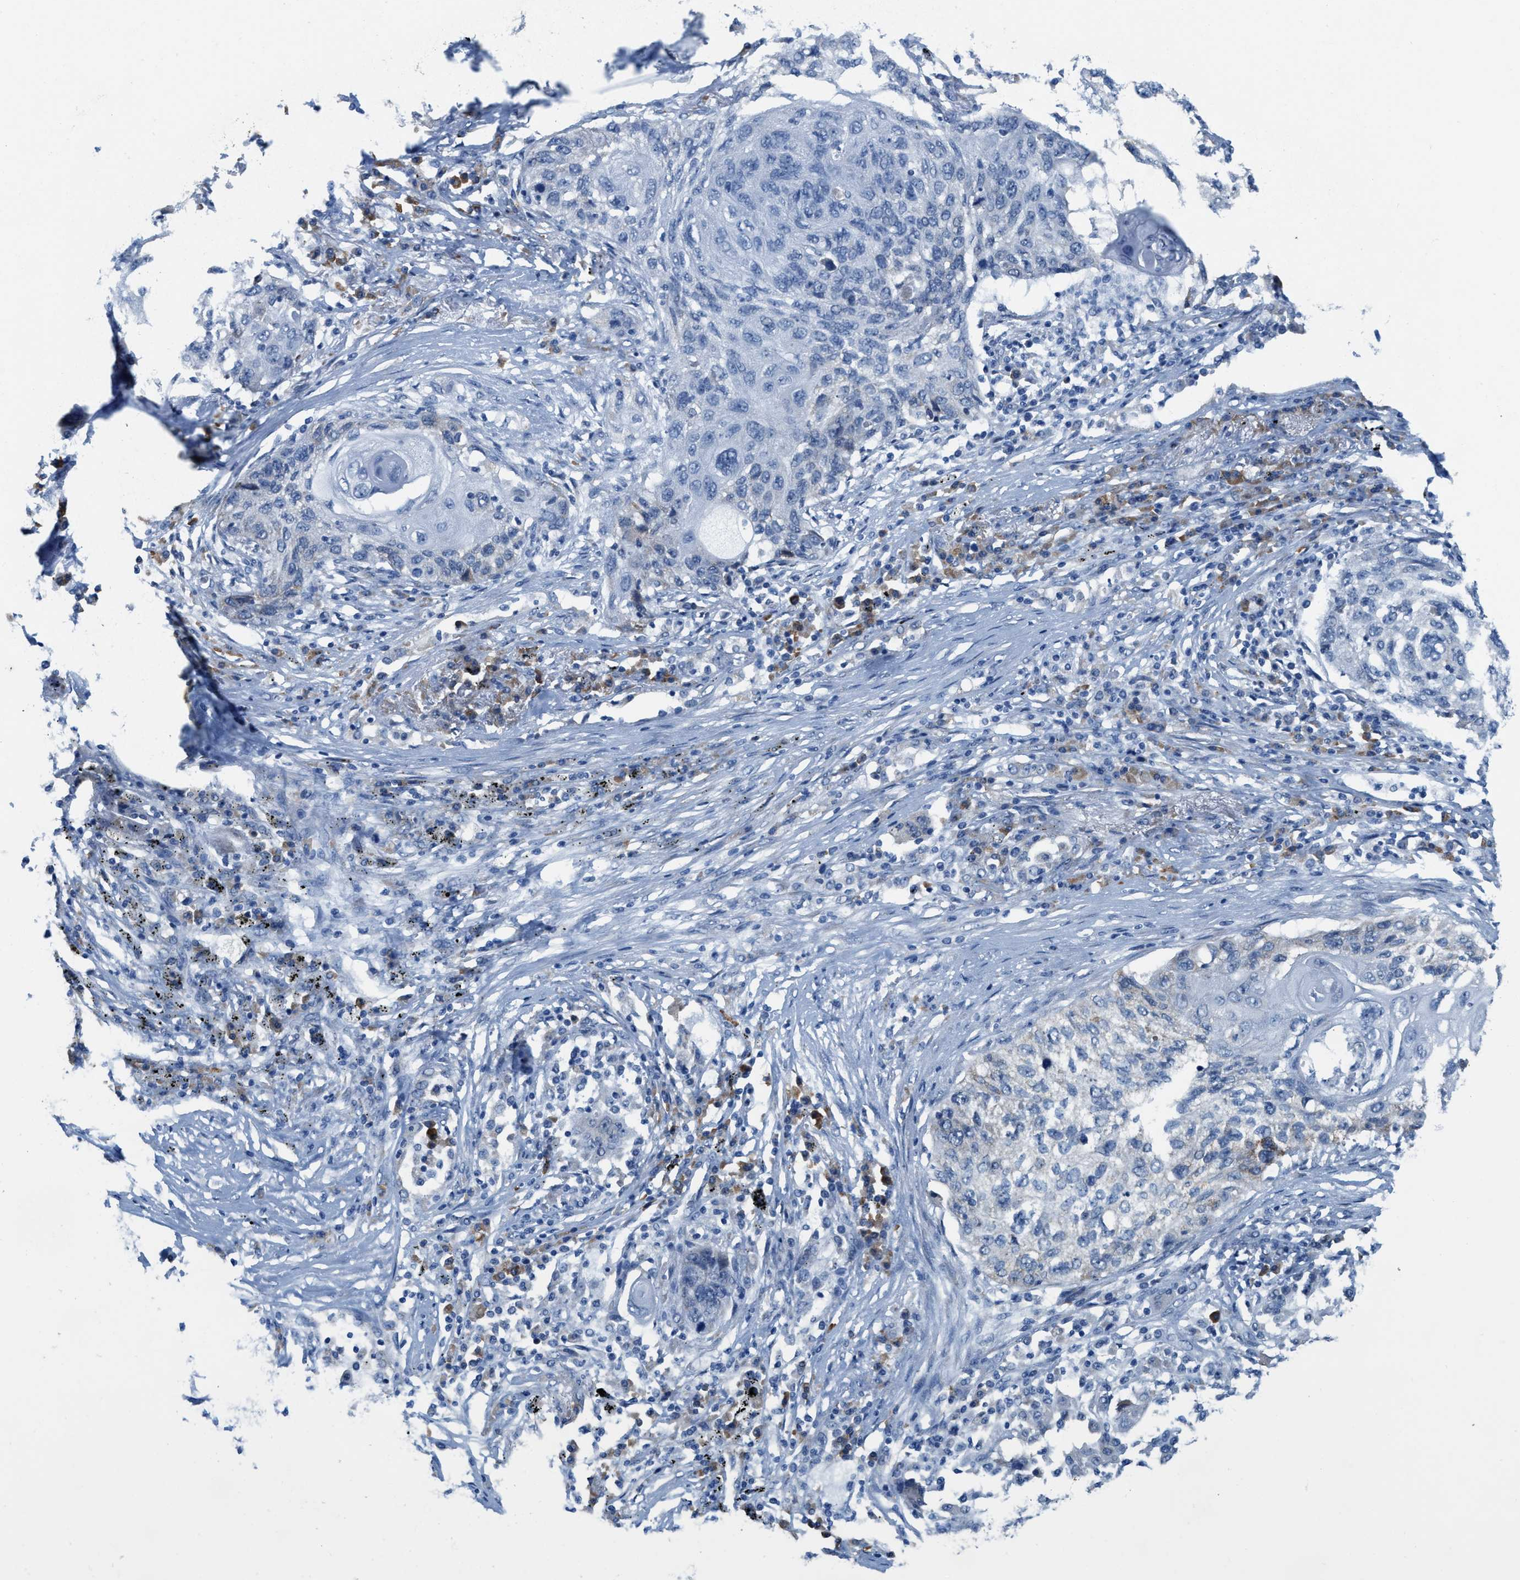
{"staining": {"intensity": "negative", "quantity": "none", "location": "none"}, "tissue": "lung cancer", "cell_type": "Tumor cells", "image_type": "cancer", "snomed": [{"axis": "morphology", "description": "Squamous cell carcinoma, NOS"}, {"axis": "topography", "description": "Lung"}], "caption": "High magnification brightfield microscopy of lung cancer (squamous cell carcinoma) stained with DAB (brown) and counterstained with hematoxylin (blue): tumor cells show no significant expression.", "gene": "KIFC3", "patient": {"sex": "female", "age": 63}}